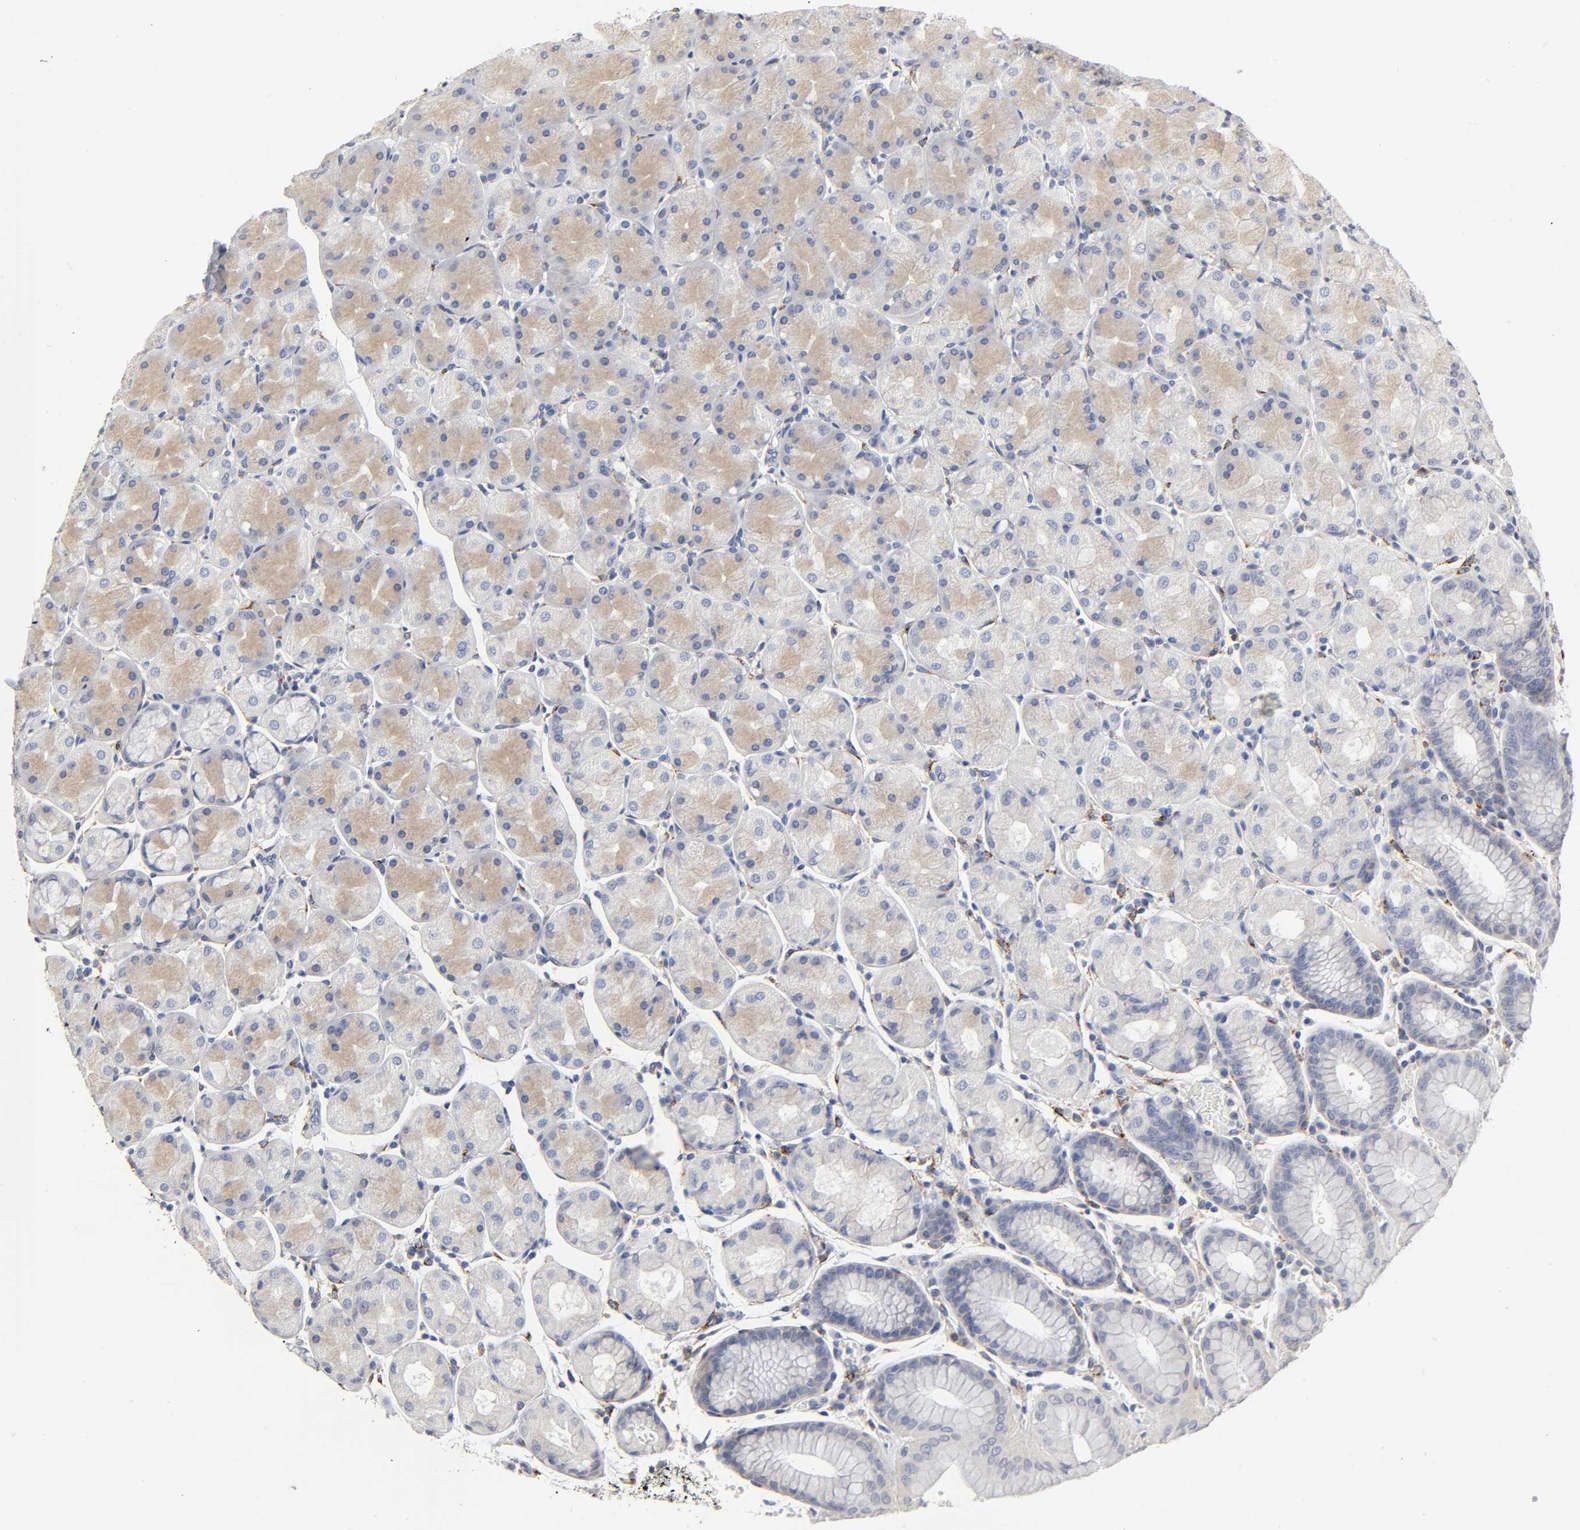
{"staining": {"intensity": "weak", "quantity": "25%-75%", "location": "cytoplasmic/membranous"}, "tissue": "stomach", "cell_type": "Glandular cells", "image_type": "normal", "snomed": [{"axis": "morphology", "description": "Normal tissue, NOS"}, {"axis": "topography", "description": "Stomach, upper"}, {"axis": "topography", "description": "Stomach"}], "caption": "A high-resolution image shows immunohistochemistry staining of benign stomach, which demonstrates weak cytoplasmic/membranous positivity in approximately 25%-75% of glandular cells. The protein of interest is stained brown, and the nuclei are stained in blue (DAB IHC with brightfield microscopy, high magnification).", "gene": "LRP1", "patient": {"sex": "male", "age": 76}}